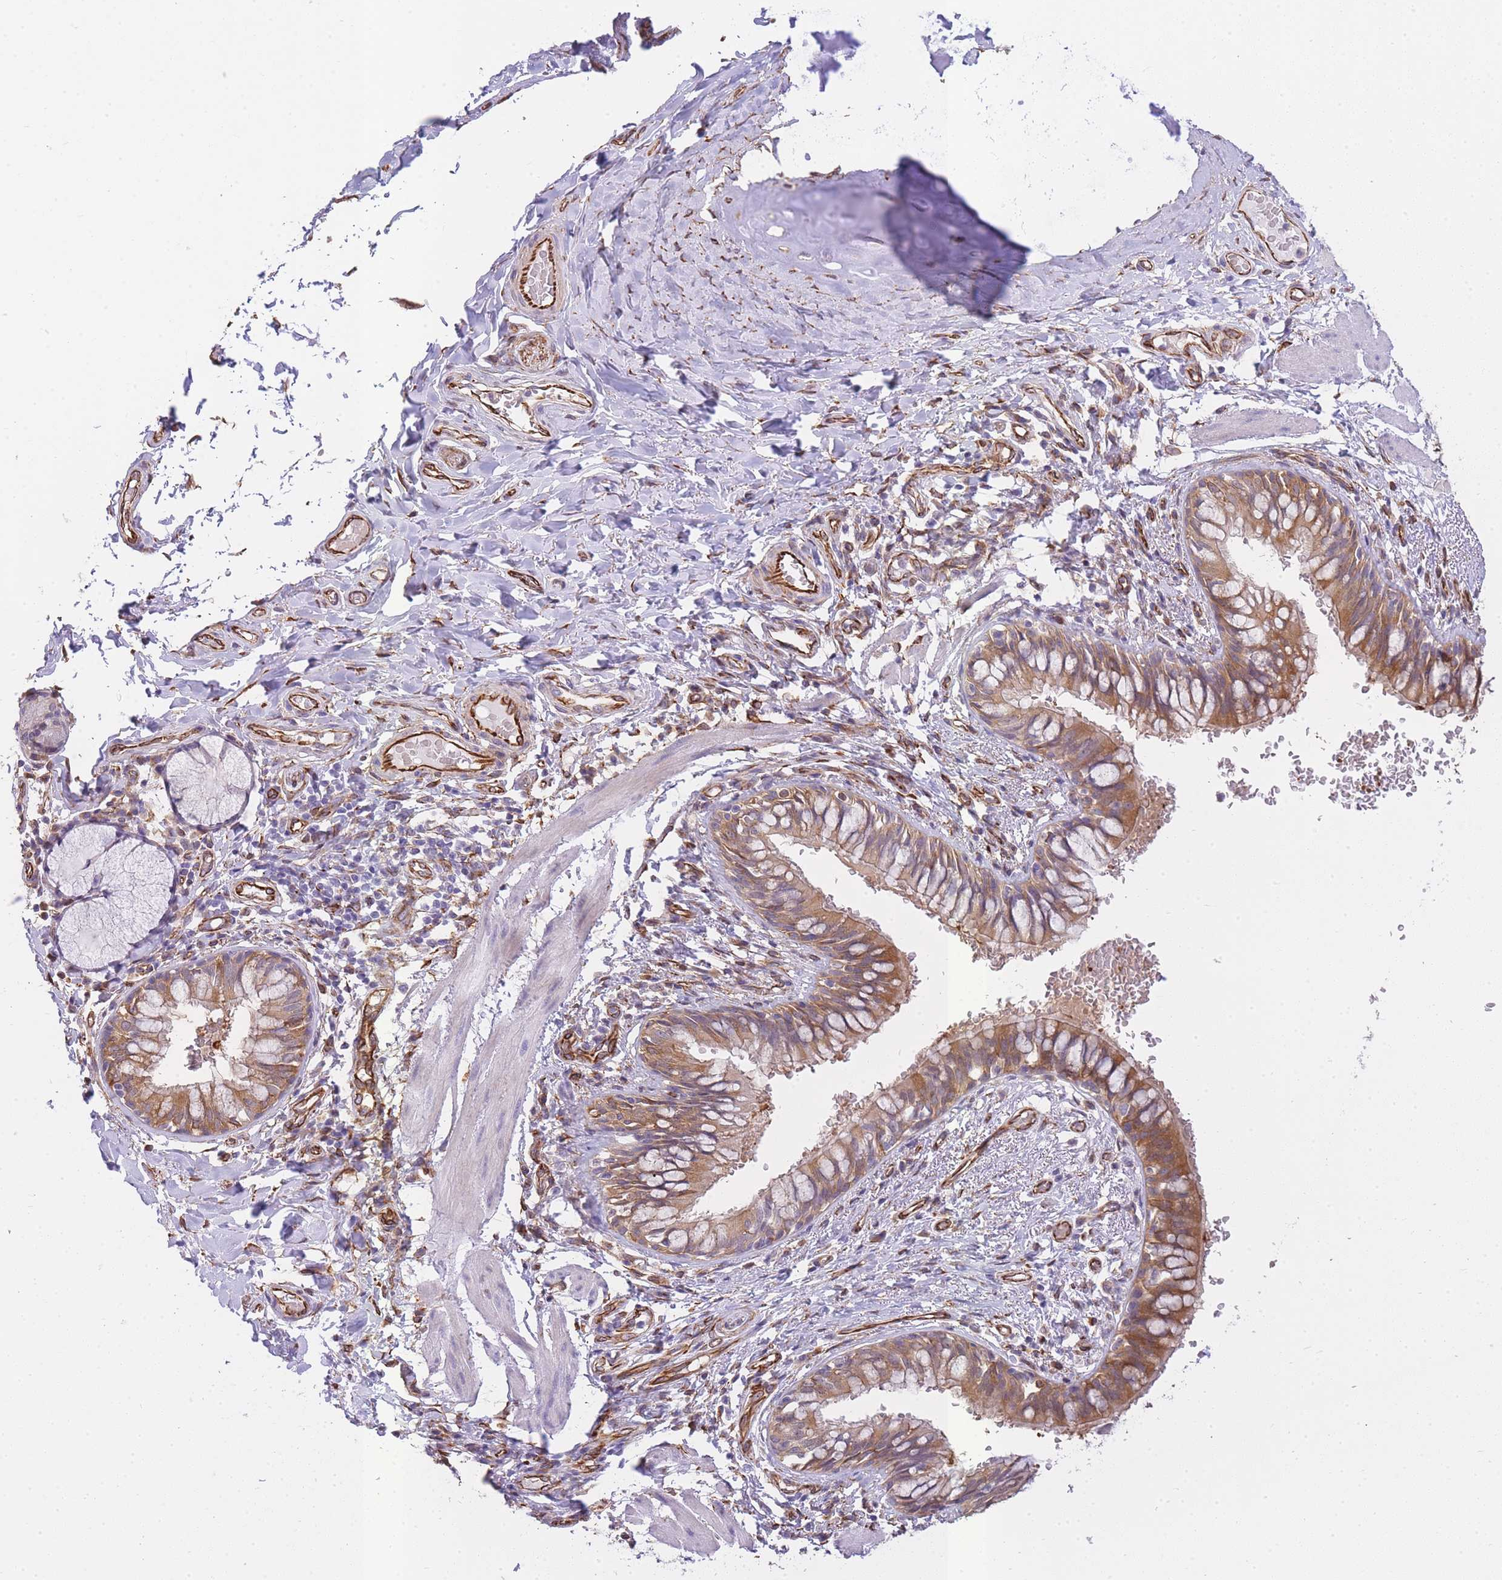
{"staining": {"intensity": "moderate", "quantity": ">75%", "location": "cytoplasmic/membranous"}, "tissue": "bronchus", "cell_type": "Respiratory epithelial cells", "image_type": "normal", "snomed": [{"axis": "morphology", "description": "Normal tissue, NOS"}, {"axis": "topography", "description": "Cartilage tissue"}, {"axis": "topography", "description": "Bronchus"}], "caption": "Immunohistochemical staining of normal human bronchus exhibits medium levels of moderate cytoplasmic/membranous expression in approximately >75% of respiratory epithelial cells. Immunohistochemistry (ihc) stains the protein in brown and the nuclei are stained blue.", "gene": "ECPAS", "patient": {"sex": "female", "age": 36}}